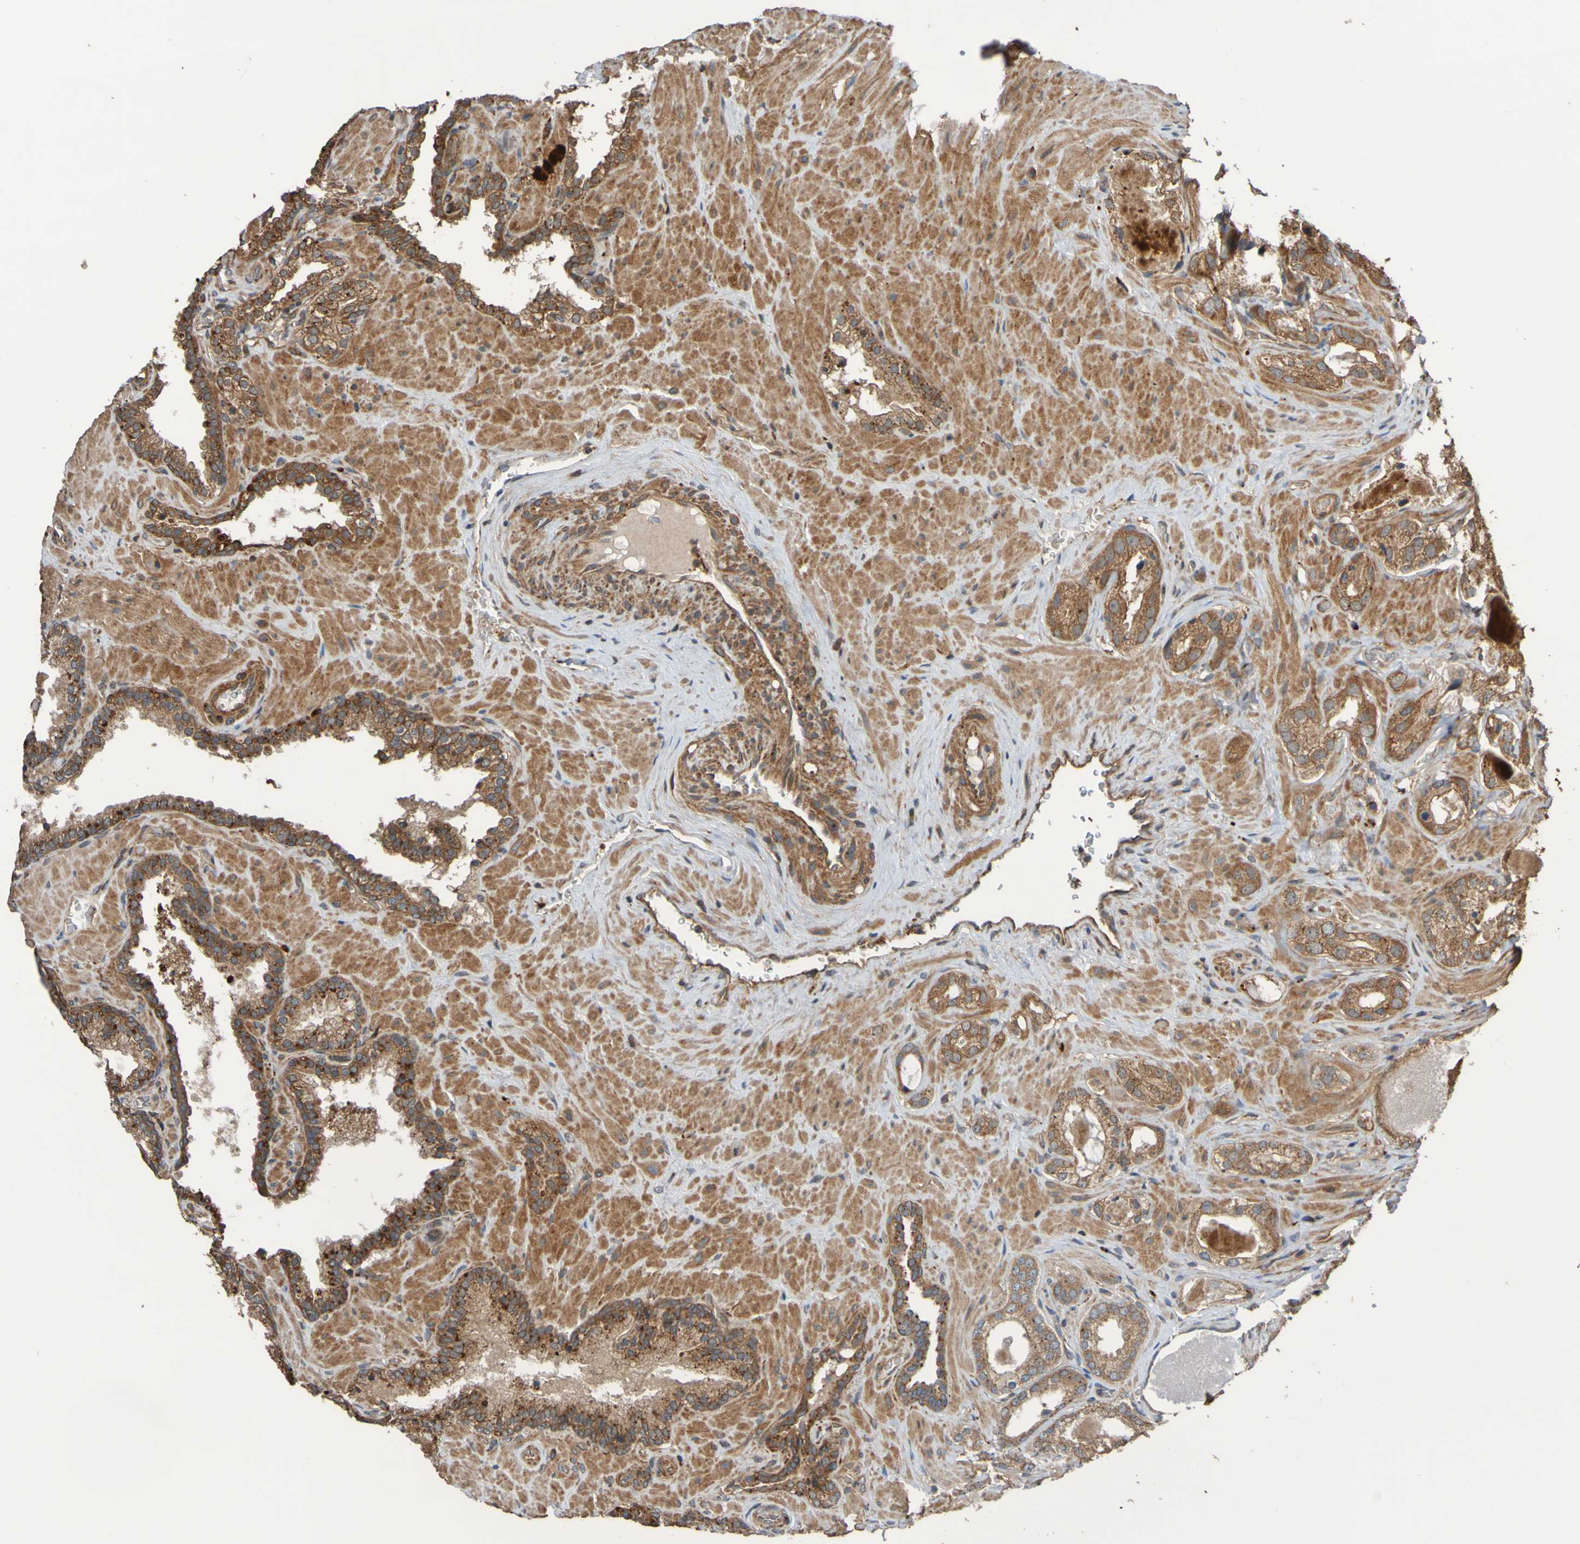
{"staining": {"intensity": "moderate", "quantity": ">75%", "location": "cytoplasmic/membranous"}, "tissue": "prostate cancer", "cell_type": "Tumor cells", "image_type": "cancer", "snomed": [{"axis": "morphology", "description": "Adenocarcinoma, High grade"}, {"axis": "topography", "description": "Prostate"}], "caption": "This is an image of immunohistochemistry staining of high-grade adenocarcinoma (prostate), which shows moderate staining in the cytoplasmic/membranous of tumor cells.", "gene": "UCN", "patient": {"sex": "male", "age": 64}}